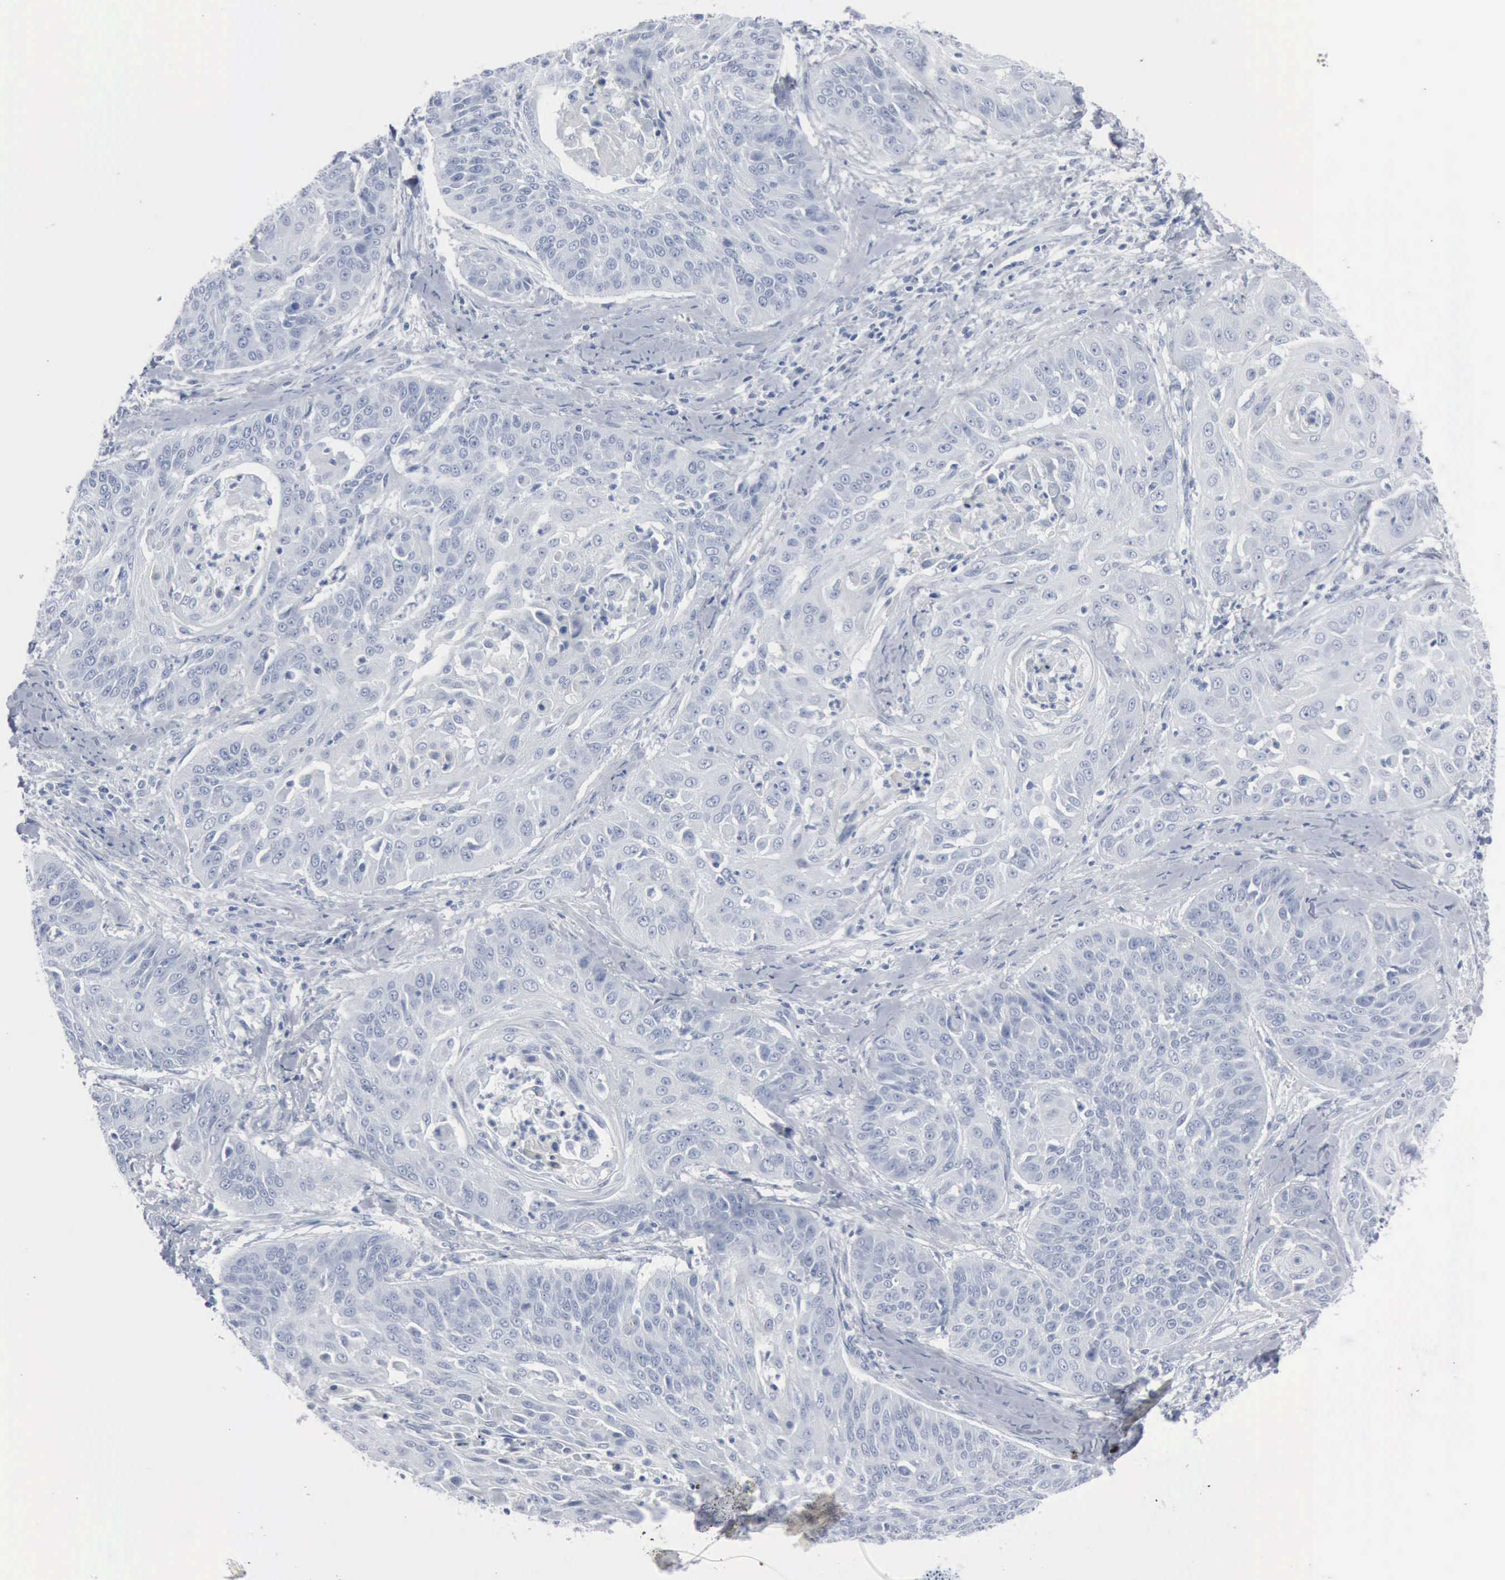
{"staining": {"intensity": "negative", "quantity": "none", "location": "none"}, "tissue": "cervical cancer", "cell_type": "Tumor cells", "image_type": "cancer", "snomed": [{"axis": "morphology", "description": "Squamous cell carcinoma, NOS"}, {"axis": "topography", "description": "Cervix"}], "caption": "DAB immunohistochemical staining of human squamous cell carcinoma (cervical) demonstrates no significant staining in tumor cells.", "gene": "DMD", "patient": {"sex": "female", "age": 64}}